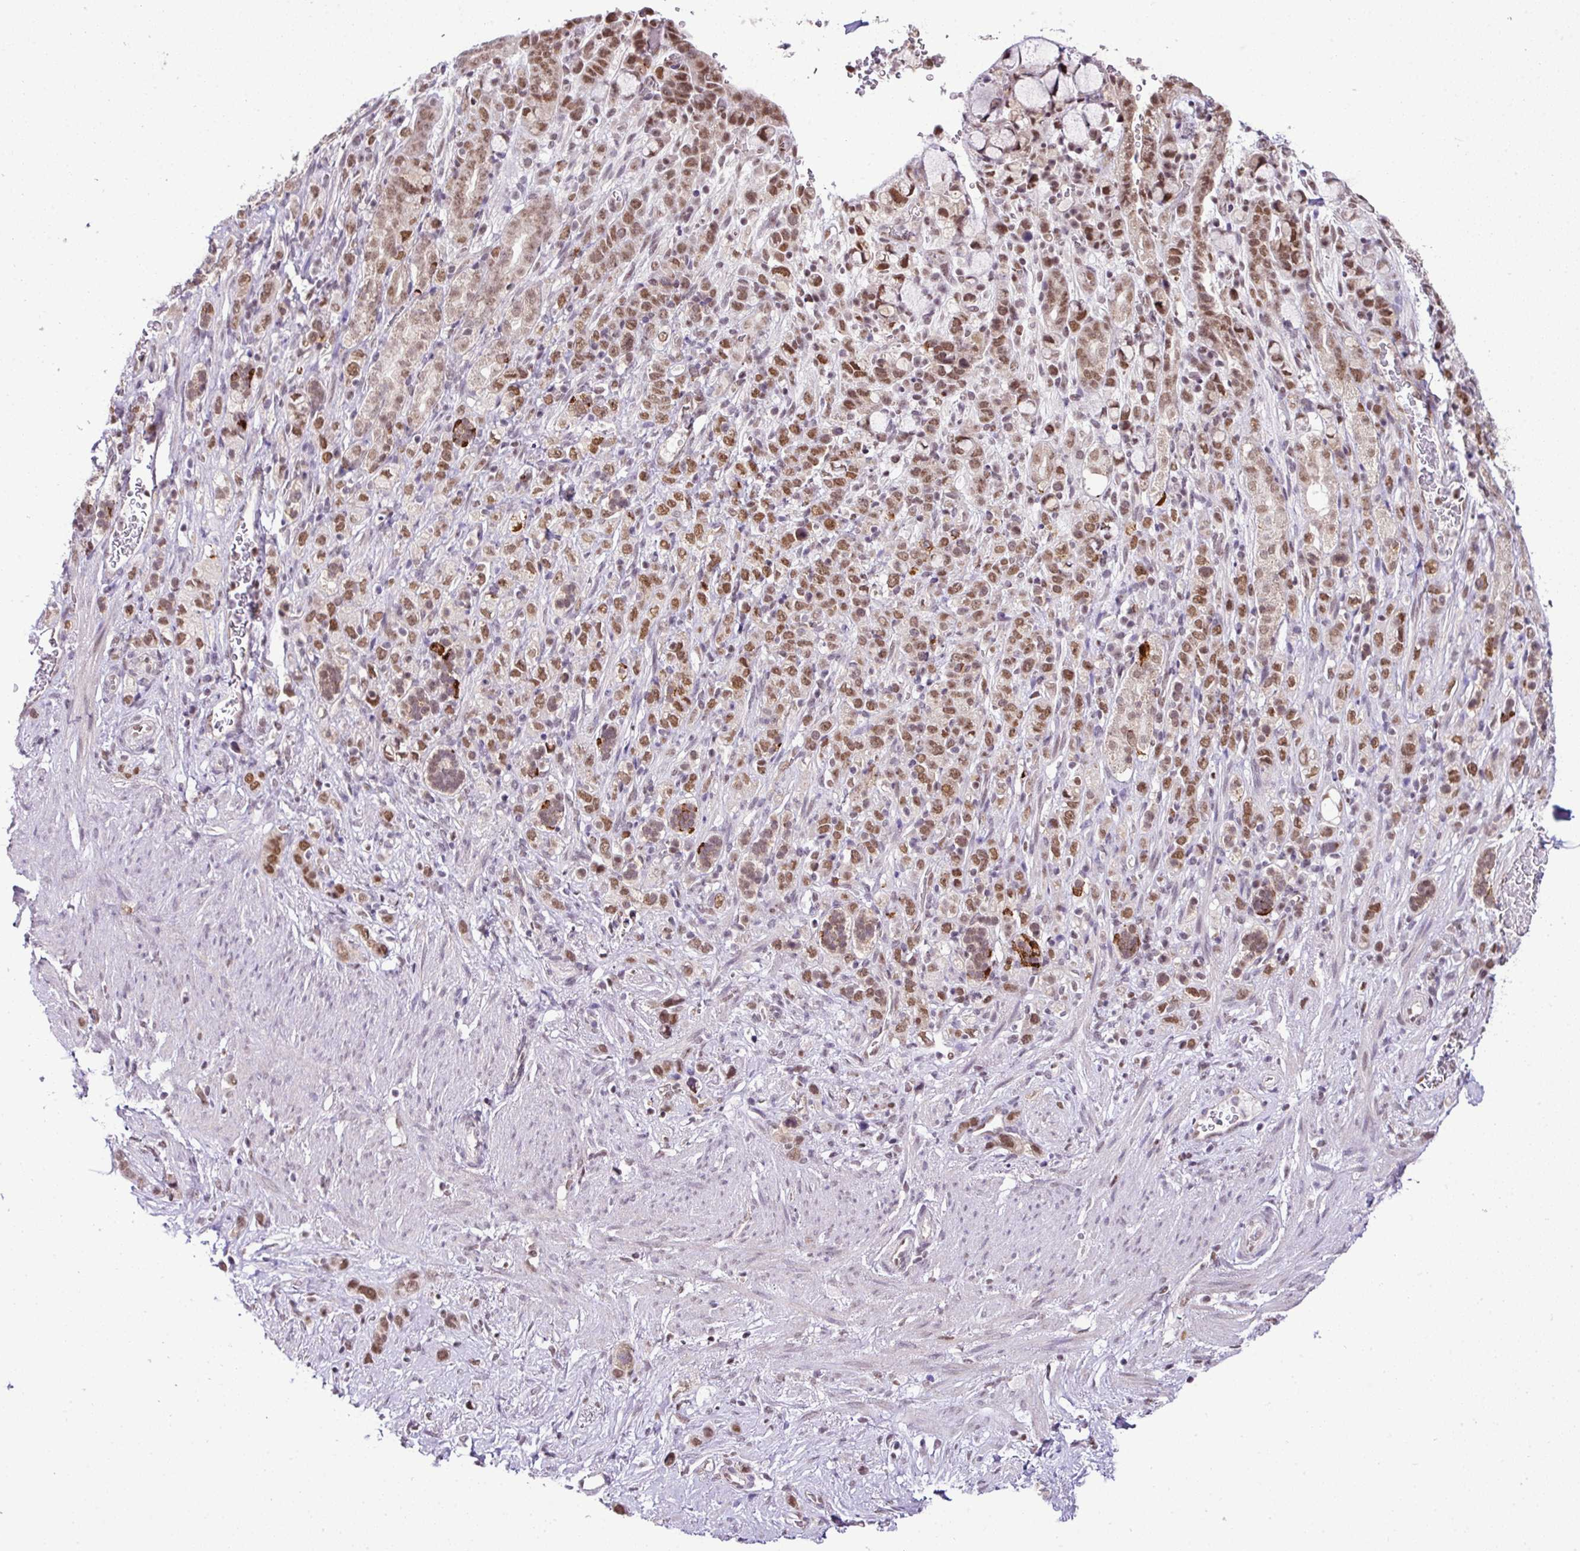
{"staining": {"intensity": "moderate", "quantity": ">75%", "location": "nuclear"}, "tissue": "stomach cancer", "cell_type": "Tumor cells", "image_type": "cancer", "snomed": [{"axis": "morphology", "description": "Adenocarcinoma, NOS"}, {"axis": "topography", "description": "Stomach"}], "caption": "Adenocarcinoma (stomach) stained with DAB immunohistochemistry exhibits medium levels of moderate nuclear staining in about >75% of tumor cells. (DAB IHC, brown staining for protein, blue staining for nuclei).", "gene": "PGAP4", "patient": {"sex": "female", "age": 65}}